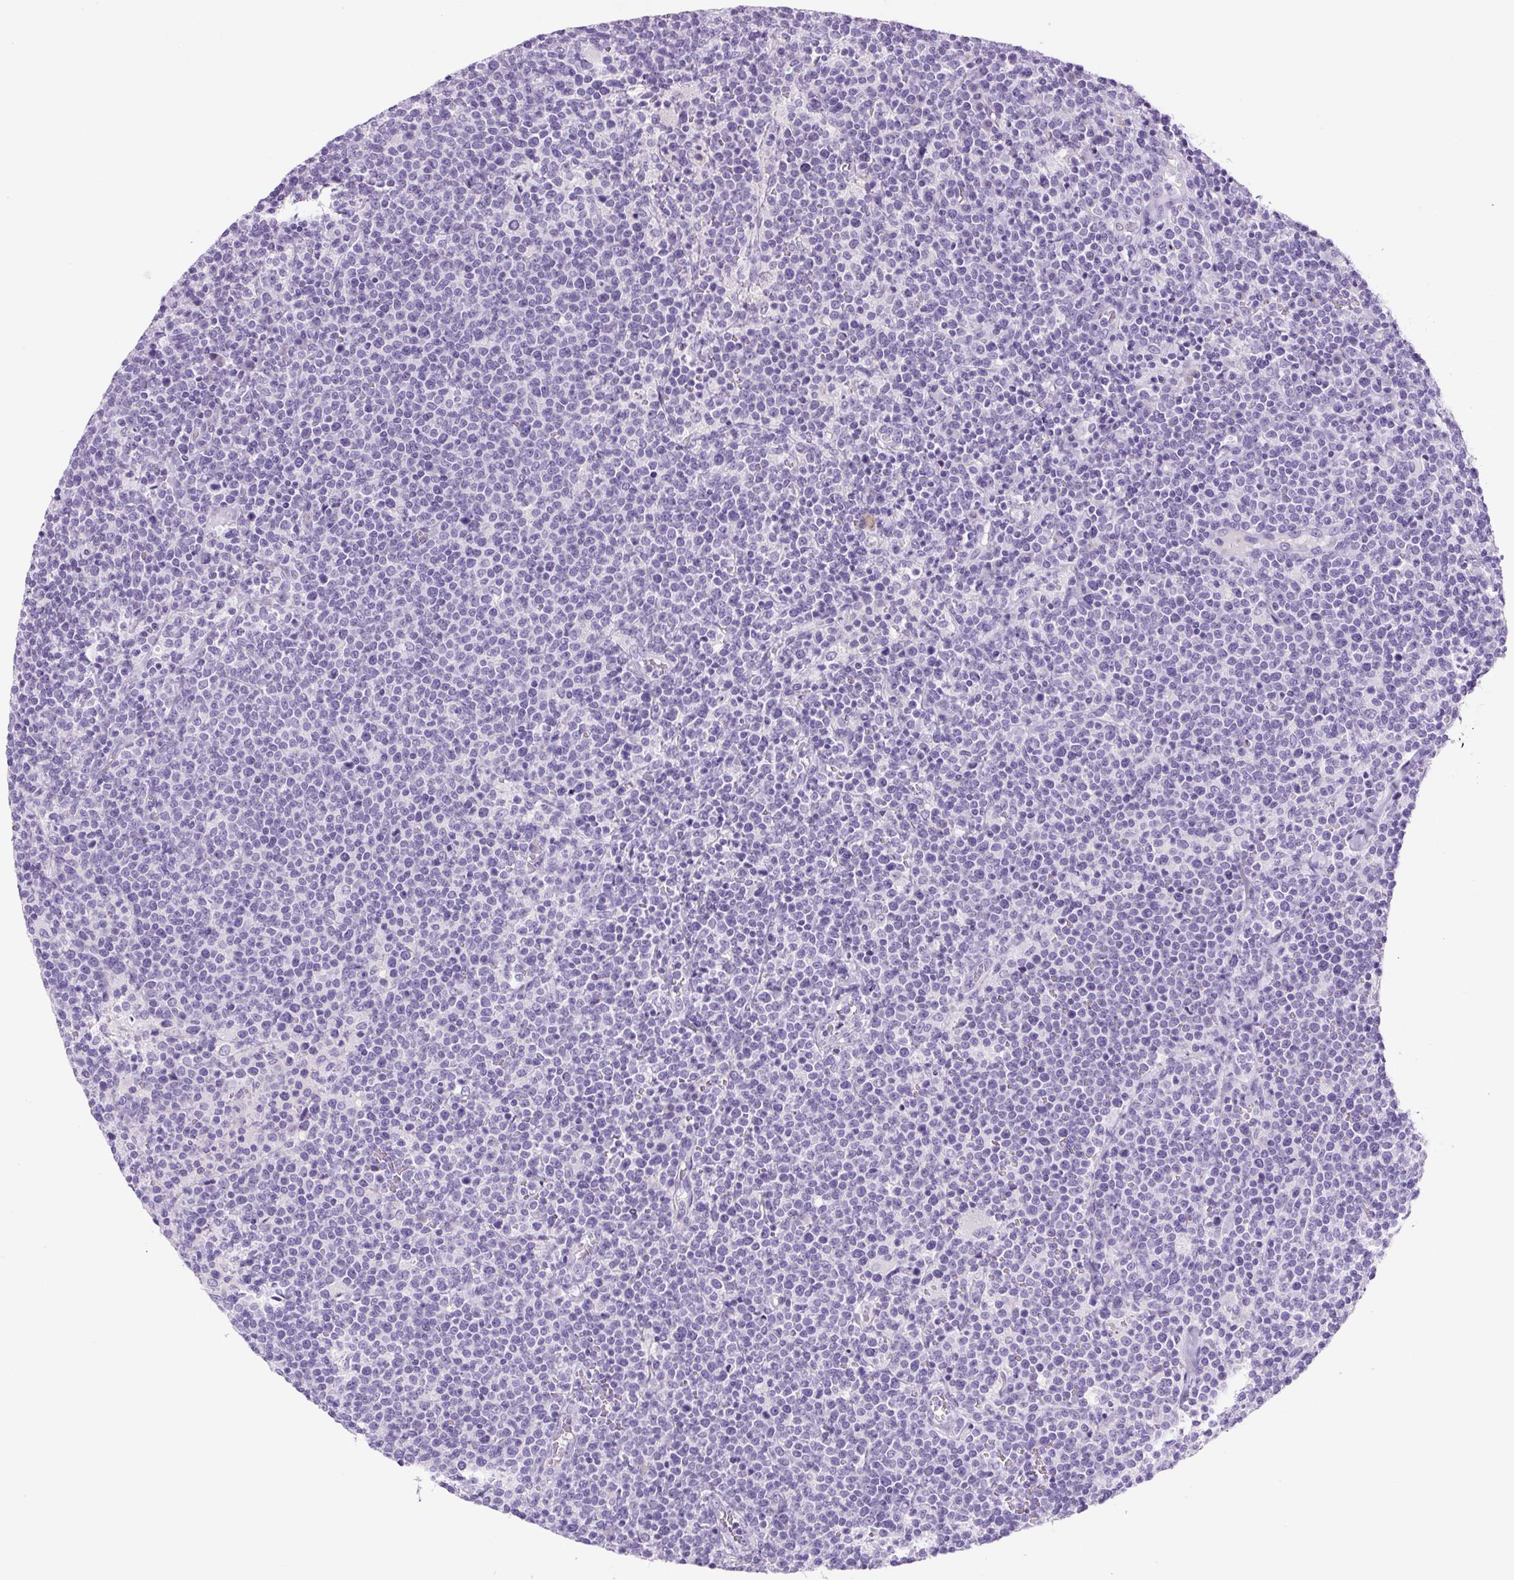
{"staining": {"intensity": "negative", "quantity": "none", "location": "none"}, "tissue": "lymphoma", "cell_type": "Tumor cells", "image_type": "cancer", "snomed": [{"axis": "morphology", "description": "Malignant lymphoma, non-Hodgkin's type, High grade"}, {"axis": "topography", "description": "Lymph node"}], "caption": "A photomicrograph of human high-grade malignant lymphoma, non-Hodgkin's type is negative for staining in tumor cells.", "gene": "PRRT1", "patient": {"sex": "male", "age": 61}}